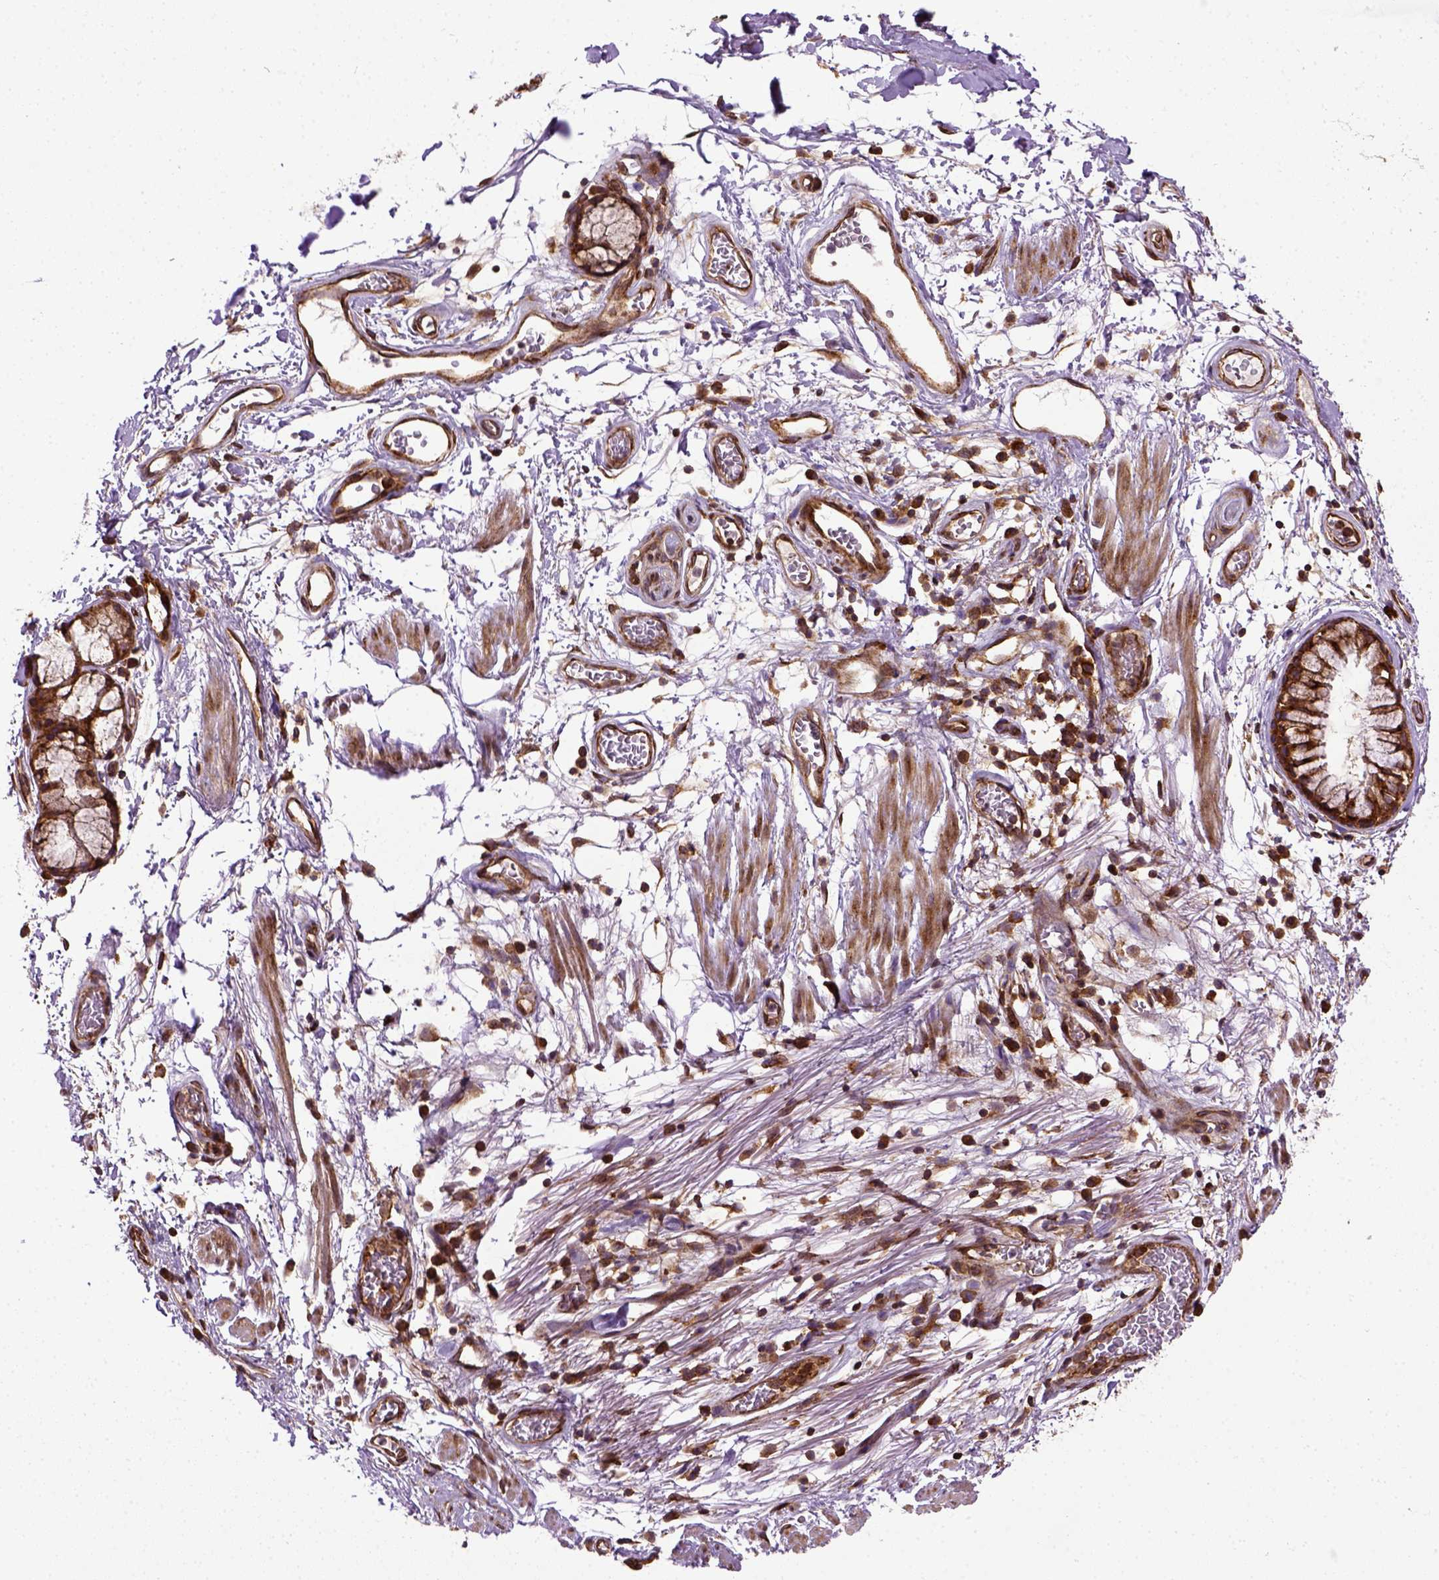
{"staining": {"intensity": "strong", "quantity": ">75%", "location": "cytoplasmic/membranous"}, "tissue": "adipose tissue", "cell_type": "Adipocytes", "image_type": "normal", "snomed": [{"axis": "morphology", "description": "Normal tissue, NOS"}, {"axis": "topography", "description": "Cartilage tissue"}, {"axis": "topography", "description": "Bronchus"}], "caption": "Protein analysis of benign adipose tissue demonstrates strong cytoplasmic/membranous positivity in about >75% of adipocytes. Using DAB (3,3'-diaminobenzidine) (brown) and hematoxylin (blue) stains, captured at high magnification using brightfield microscopy.", "gene": "CAPRIN1", "patient": {"sex": "male", "age": 58}}